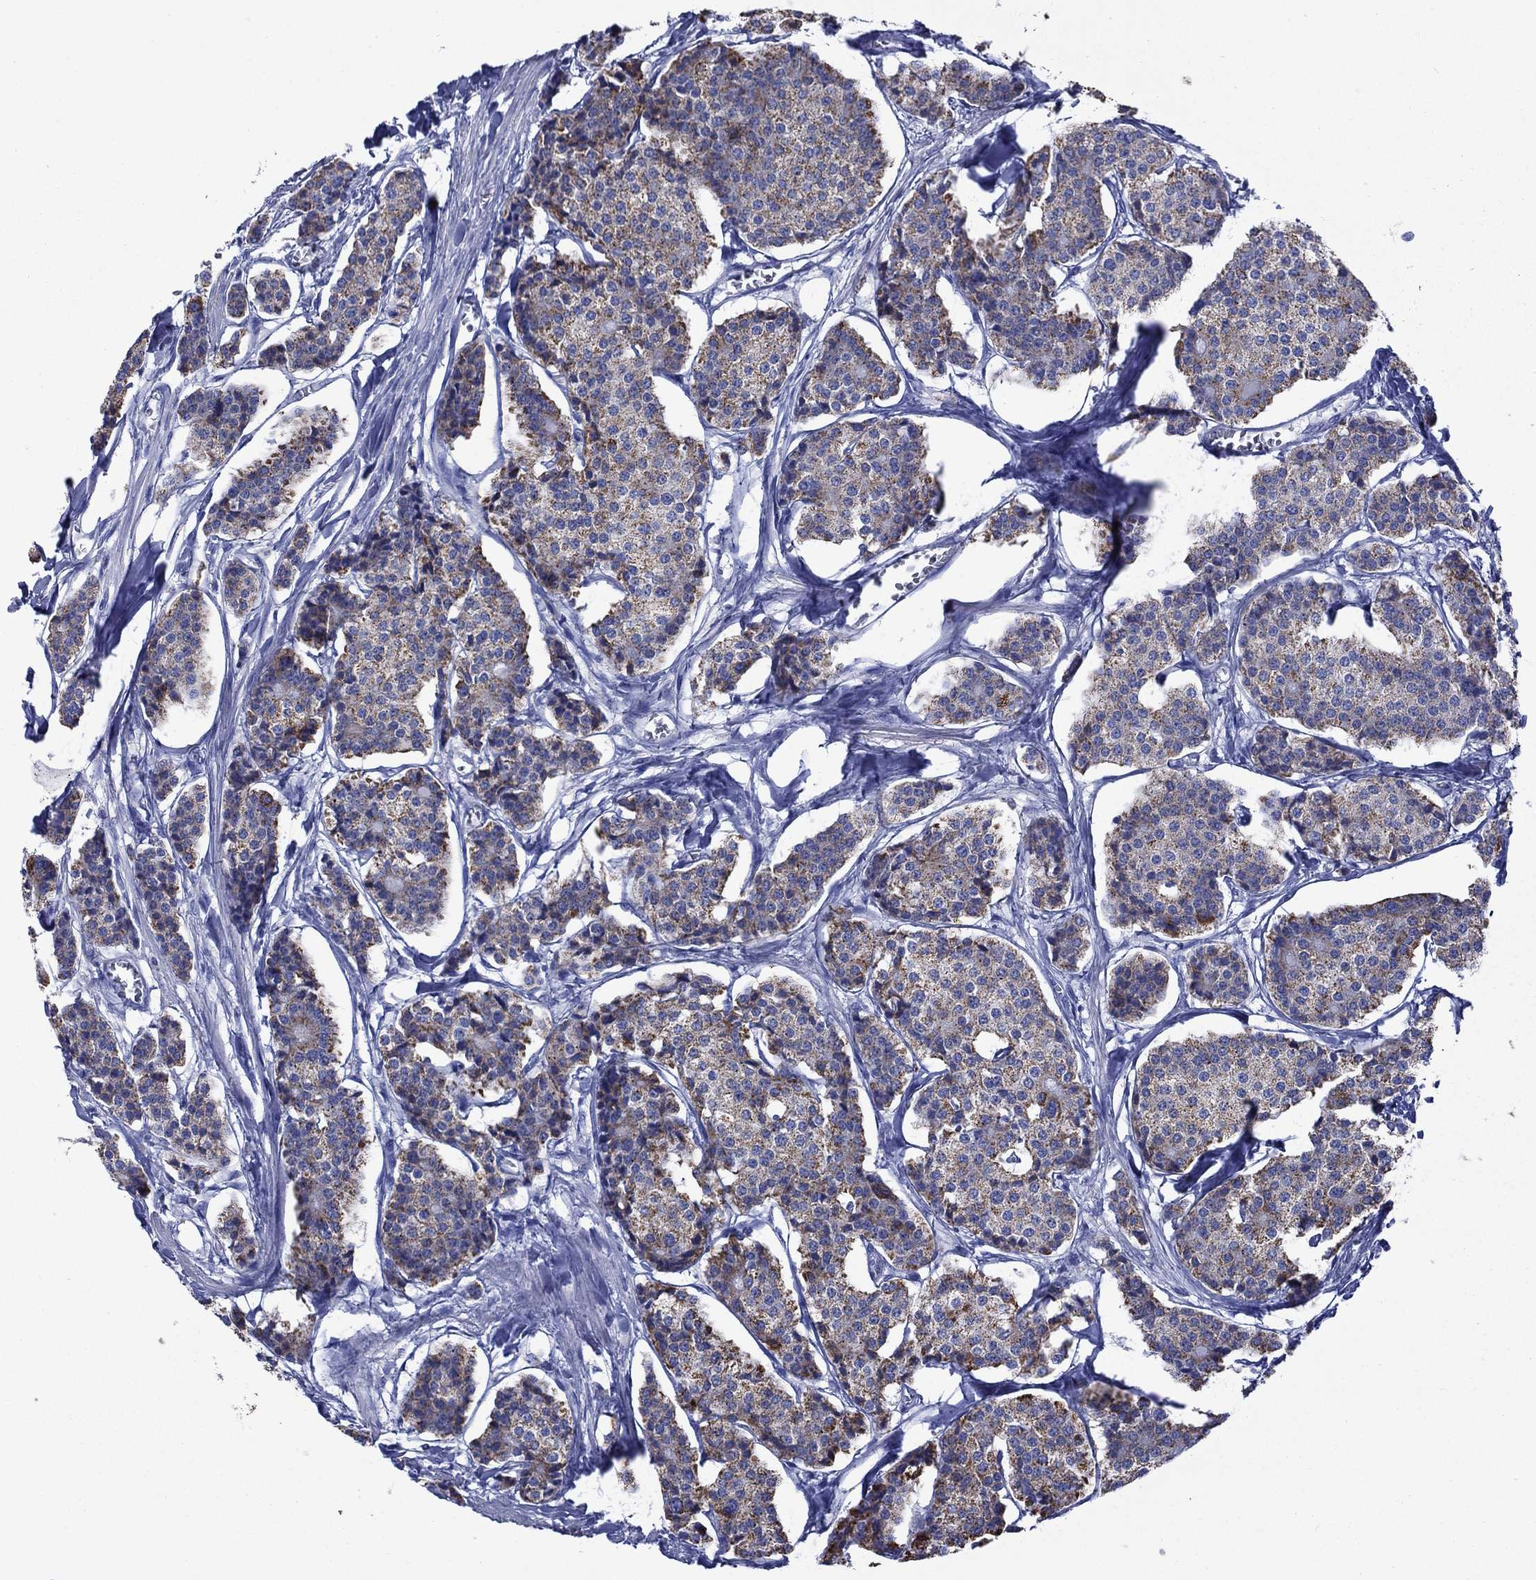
{"staining": {"intensity": "moderate", "quantity": ">75%", "location": "cytoplasmic/membranous"}, "tissue": "carcinoid", "cell_type": "Tumor cells", "image_type": "cancer", "snomed": [{"axis": "morphology", "description": "Carcinoid, malignant, NOS"}, {"axis": "topography", "description": "Small intestine"}], "caption": "High-power microscopy captured an immunohistochemistry (IHC) histopathology image of malignant carcinoid, revealing moderate cytoplasmic/membranous expression in approximately >75% of tumor cells. The staining was performed using DAB to visualize the protein expression in brown, while the nuclei were stained in blue with hematoxylin (Magnification: 20x).", "gene": "ACADSB", "patient": {"sex": "female", "age": 65}}